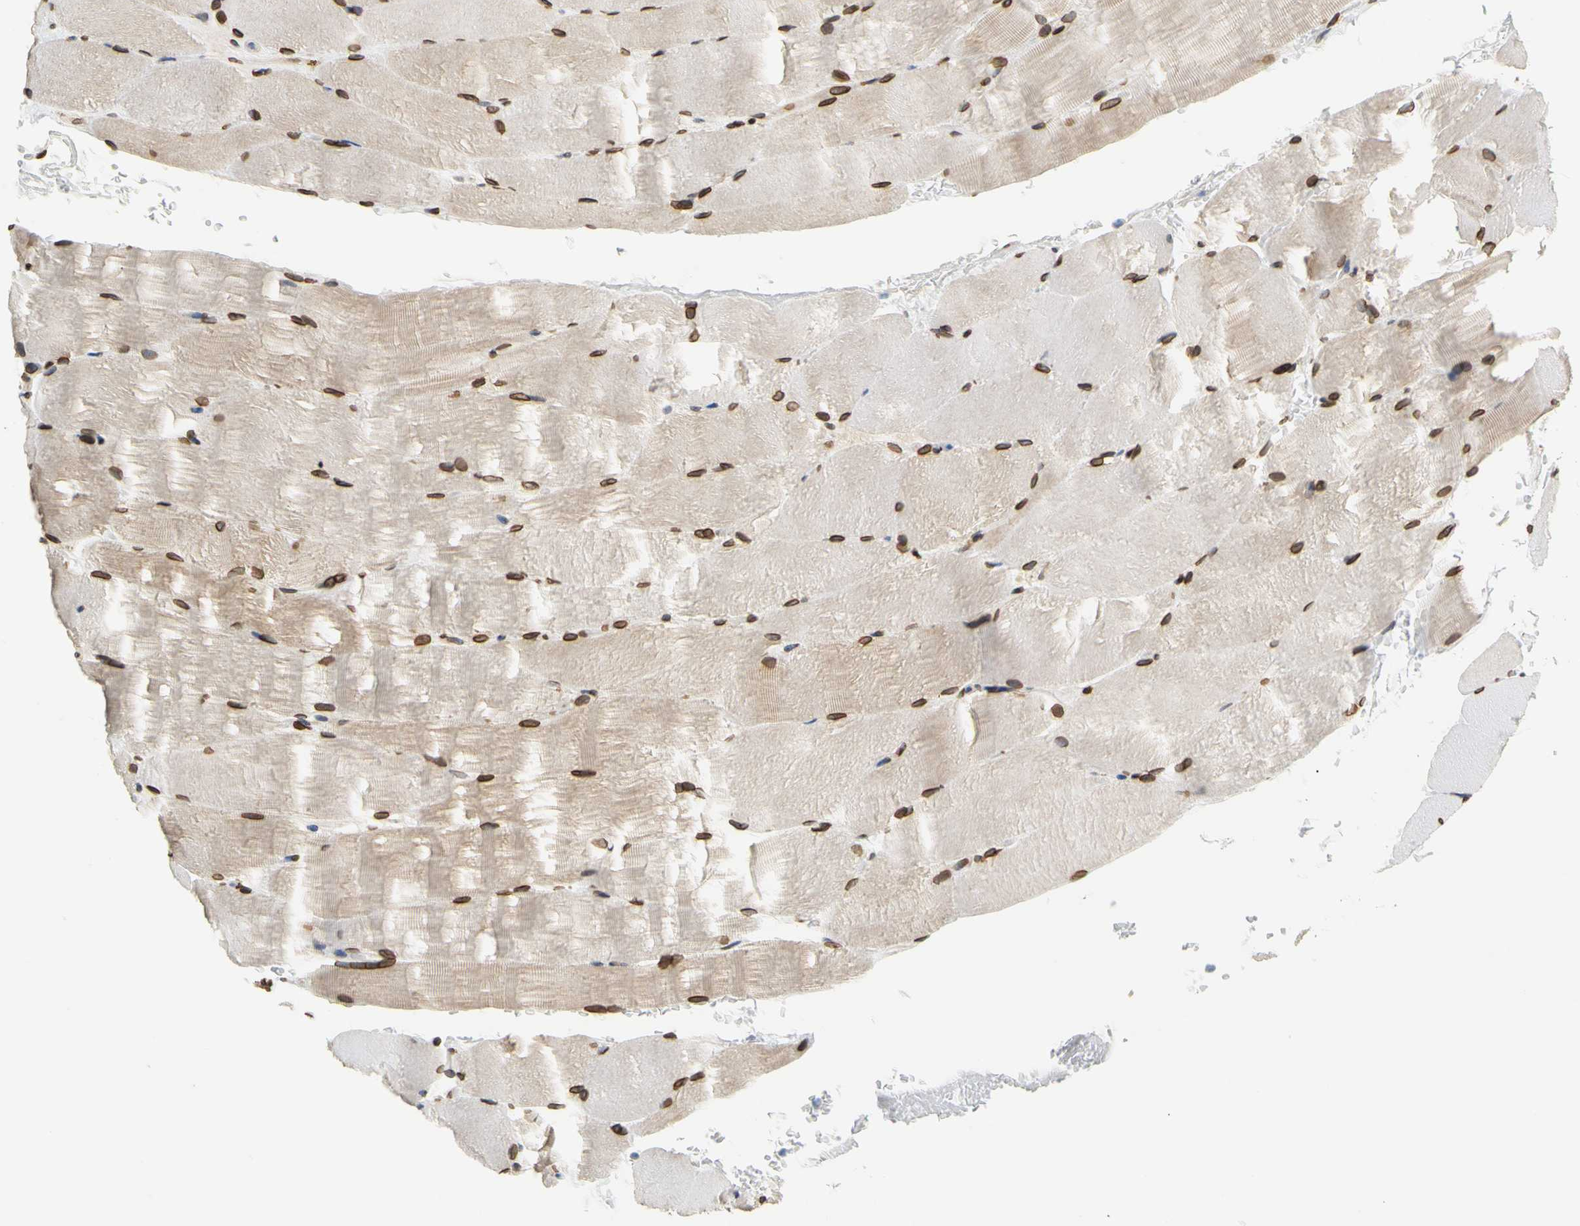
{"staining": {"intensity": "strong", "quantity": ">75%", "location": "cytoplasmic/membranous,nuclear"}, "tissue": "skeletal muscle", "cell_type": "Myocytes", "image_type": "normal", "snomed": [{"axis": "morphology", "description": "Normal tissue, NOS"}, {"axis": "topography", "description": "Skeletal muscle"}, {"axis": "topography", "description": "Parathyroid gland"}], "caption": "Skeletal muscle stained with DAB immunohistochemistry (IHC) demonstrates high levels of strong cytoplasmic/membranous,nuclear positivity in approximately >75% of myocytes. The protein of interest is shown in brown color, while the nuclei are stained blue.", "gene": "SUN1", "patient": {"sex": "female", "age": 37}}